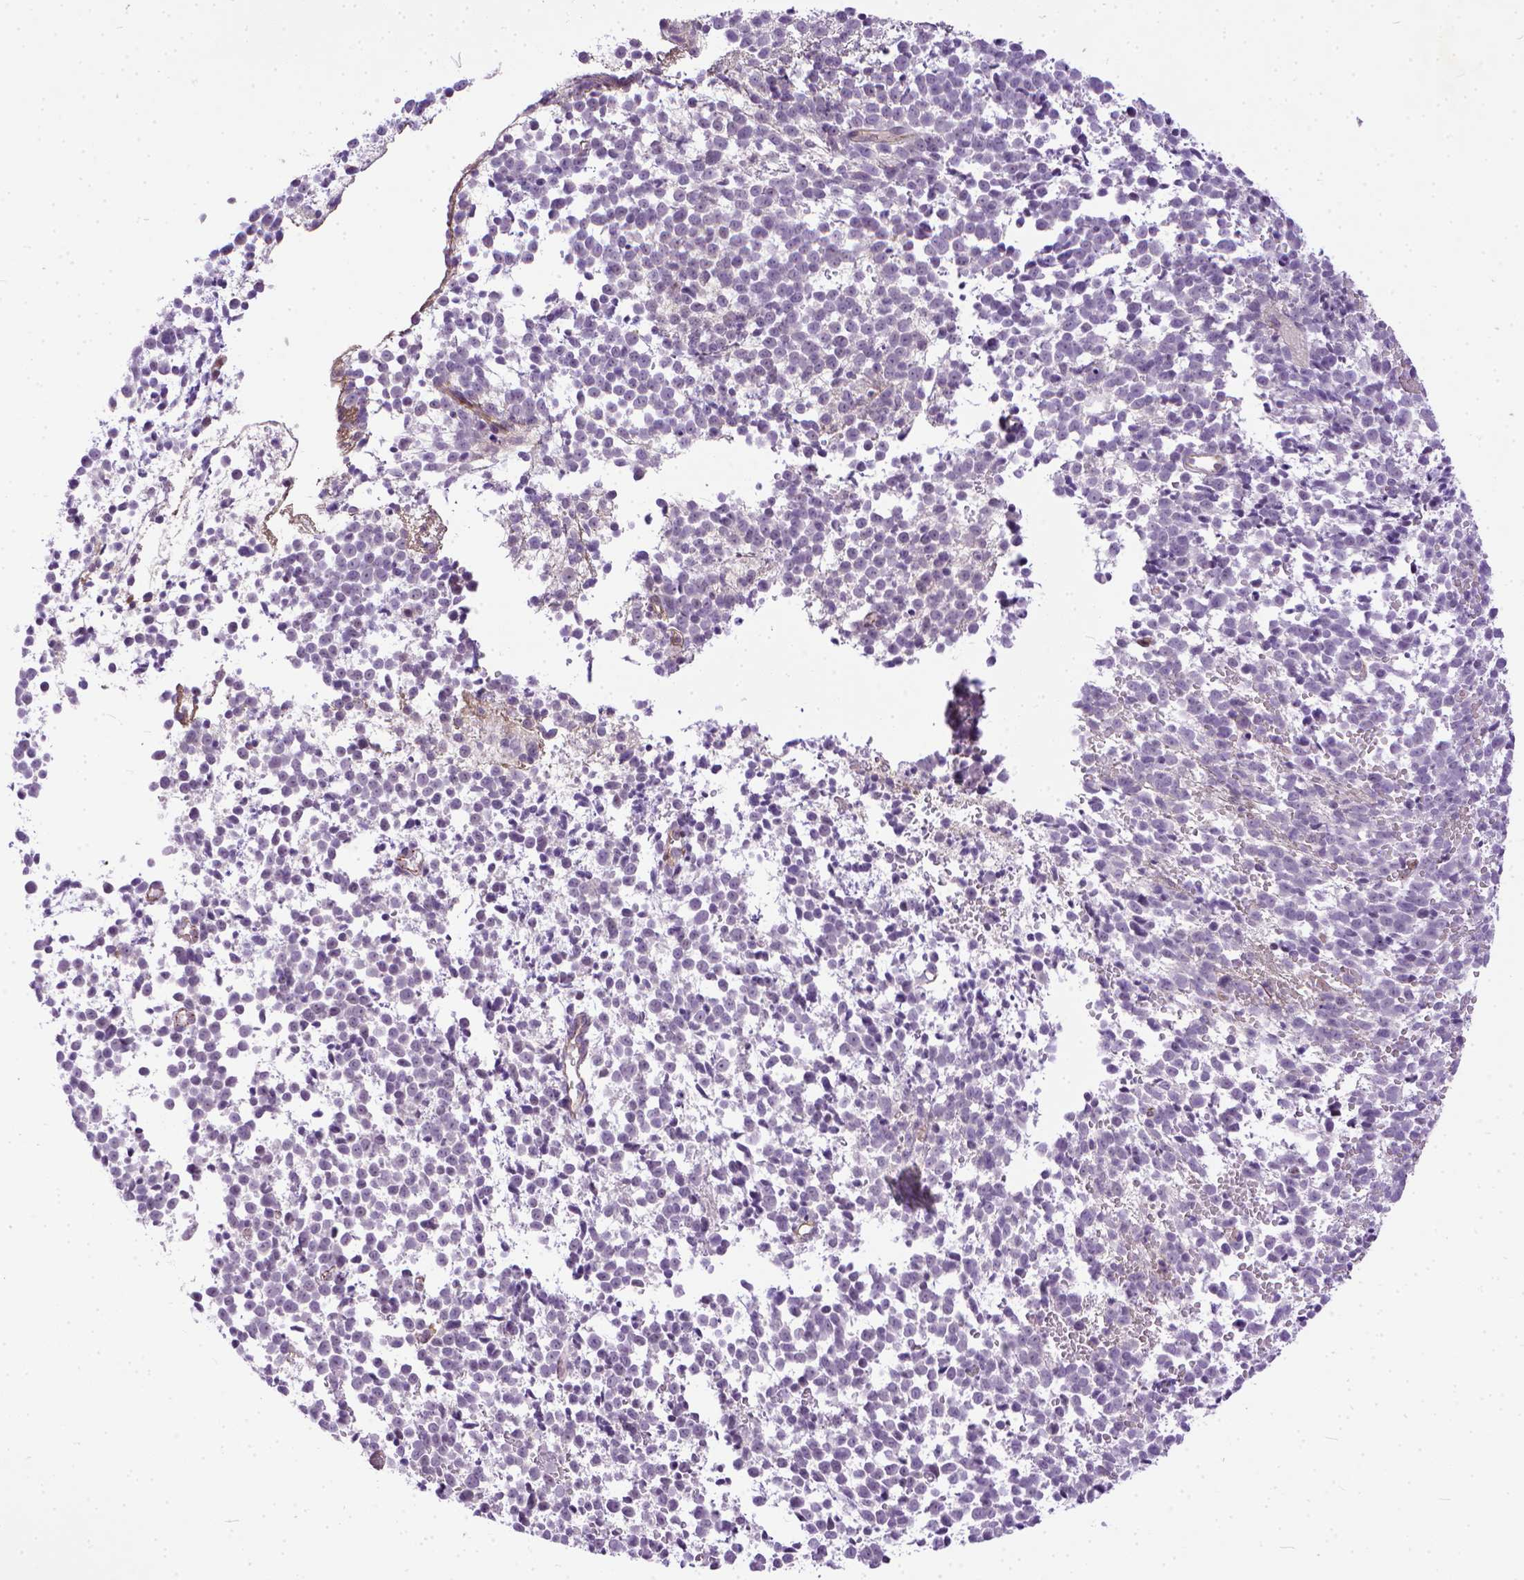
{"staining": {"intensity": "negative", "quantity": "none", "location": "none"}, "tissue": "melanoma", "cell_type": "Tumor cells", "image_type": "cancer", "snomed": [{"axis": "morphology", "description": "Malignant melanoma, NOS"}, {"axis": "topography", "description": "Skin"}], "caption": "The immunohistochemistry (IHC) image has no significant staining in tumor cells of melanoma tissue.", "gene": "ADGRF1", "patient": {"sex": "female", "age": 70}}